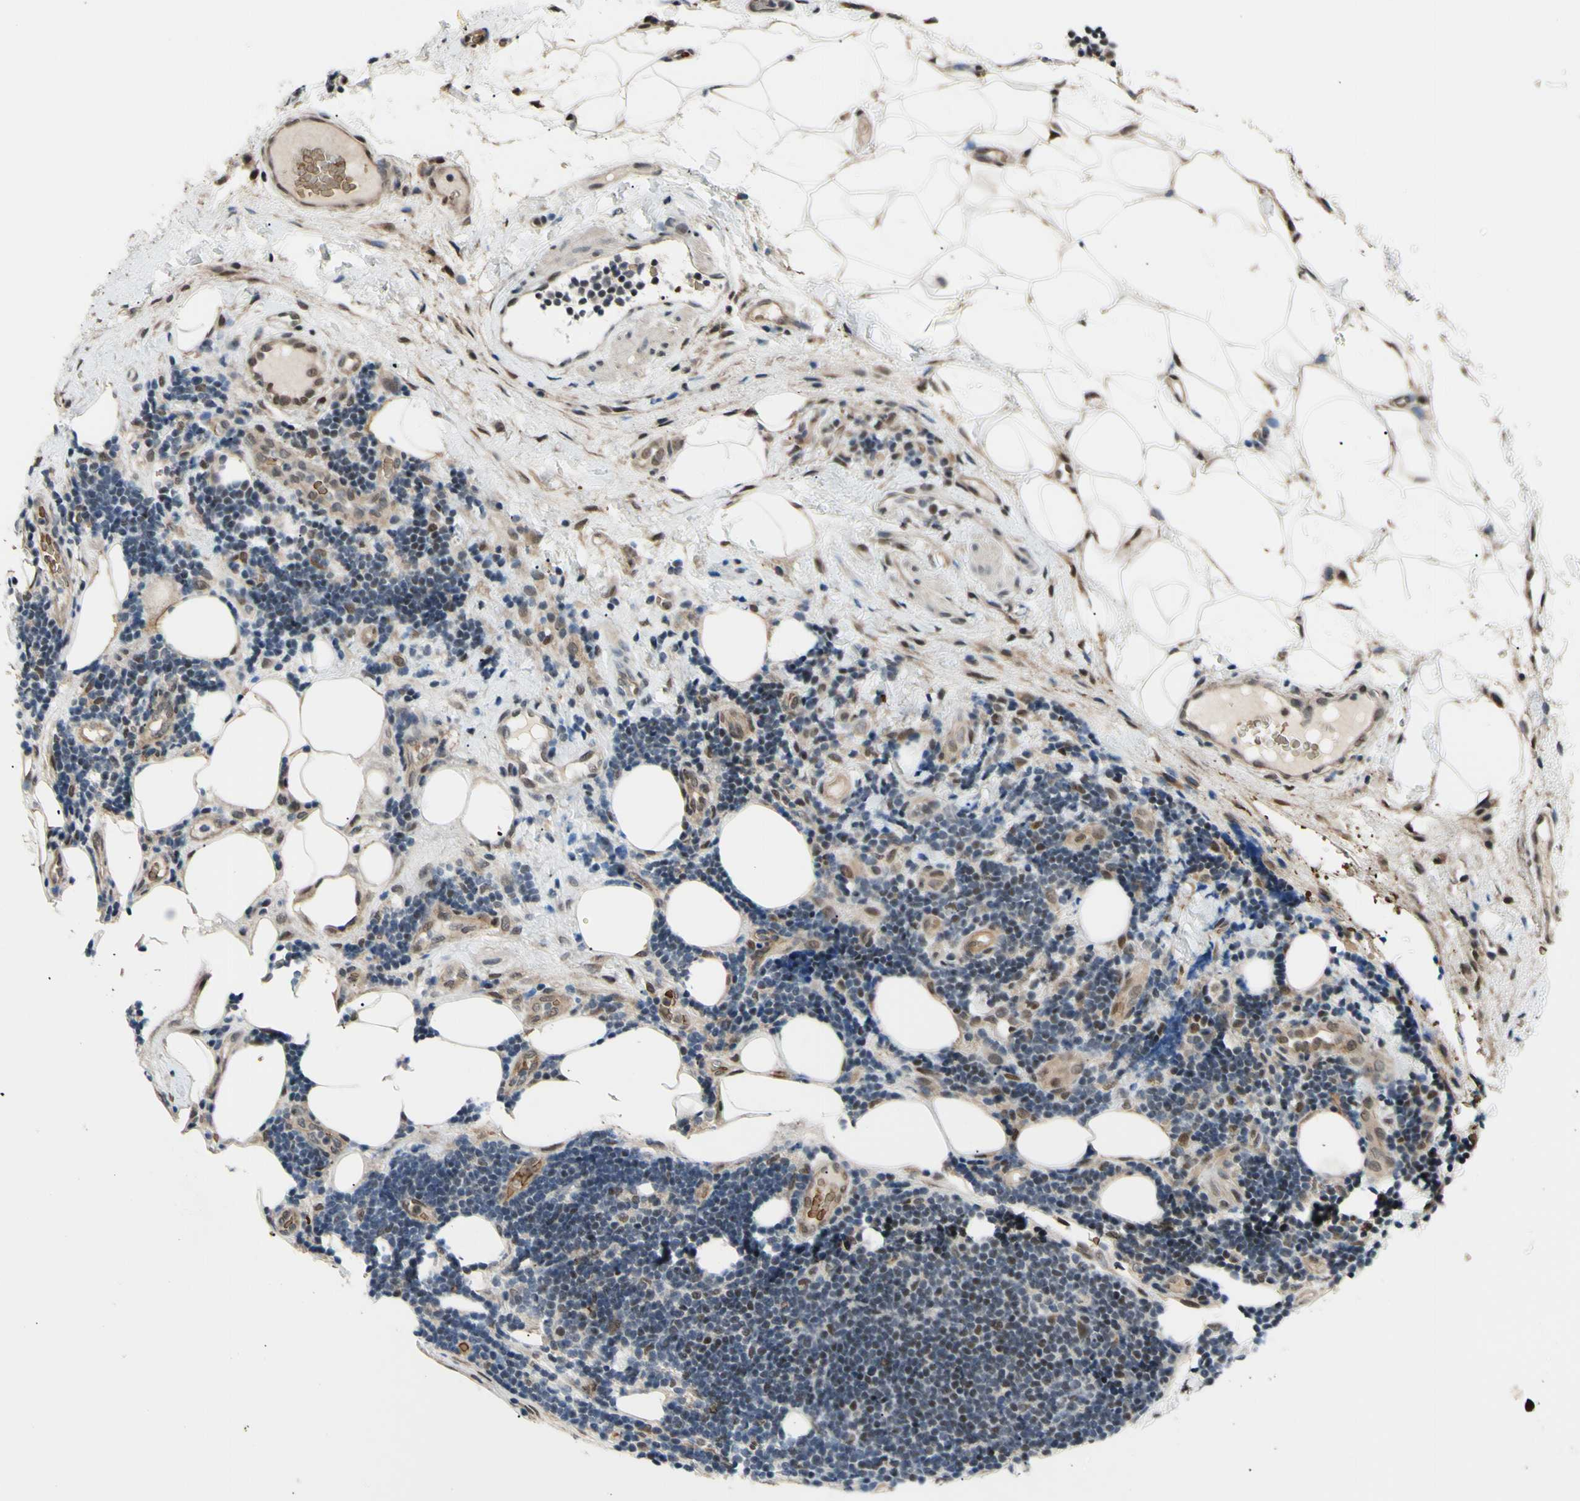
{"staining": {"intensity": "weak", "quantity": ">75%", "location": "nuclear"}, "tissue": "lymphoma", "cell_type": "Tumor cells", "image_type": "cancer", "snomed": [{"axis": "morphology", "description": "Malignant lymphoma, non-Hodgkin's type, Low grade"}, {"axis": "topography", "description": "Lymph node"}], "caption": "Malignant lymphoma, non-Hodgkin's type (low-grade) stained with DAB IHC displays low levels of weak nuclear staining in about >75% of tumor cells.", "gene": "THAP12", "patient": {"sex": "male", "age": 83}}